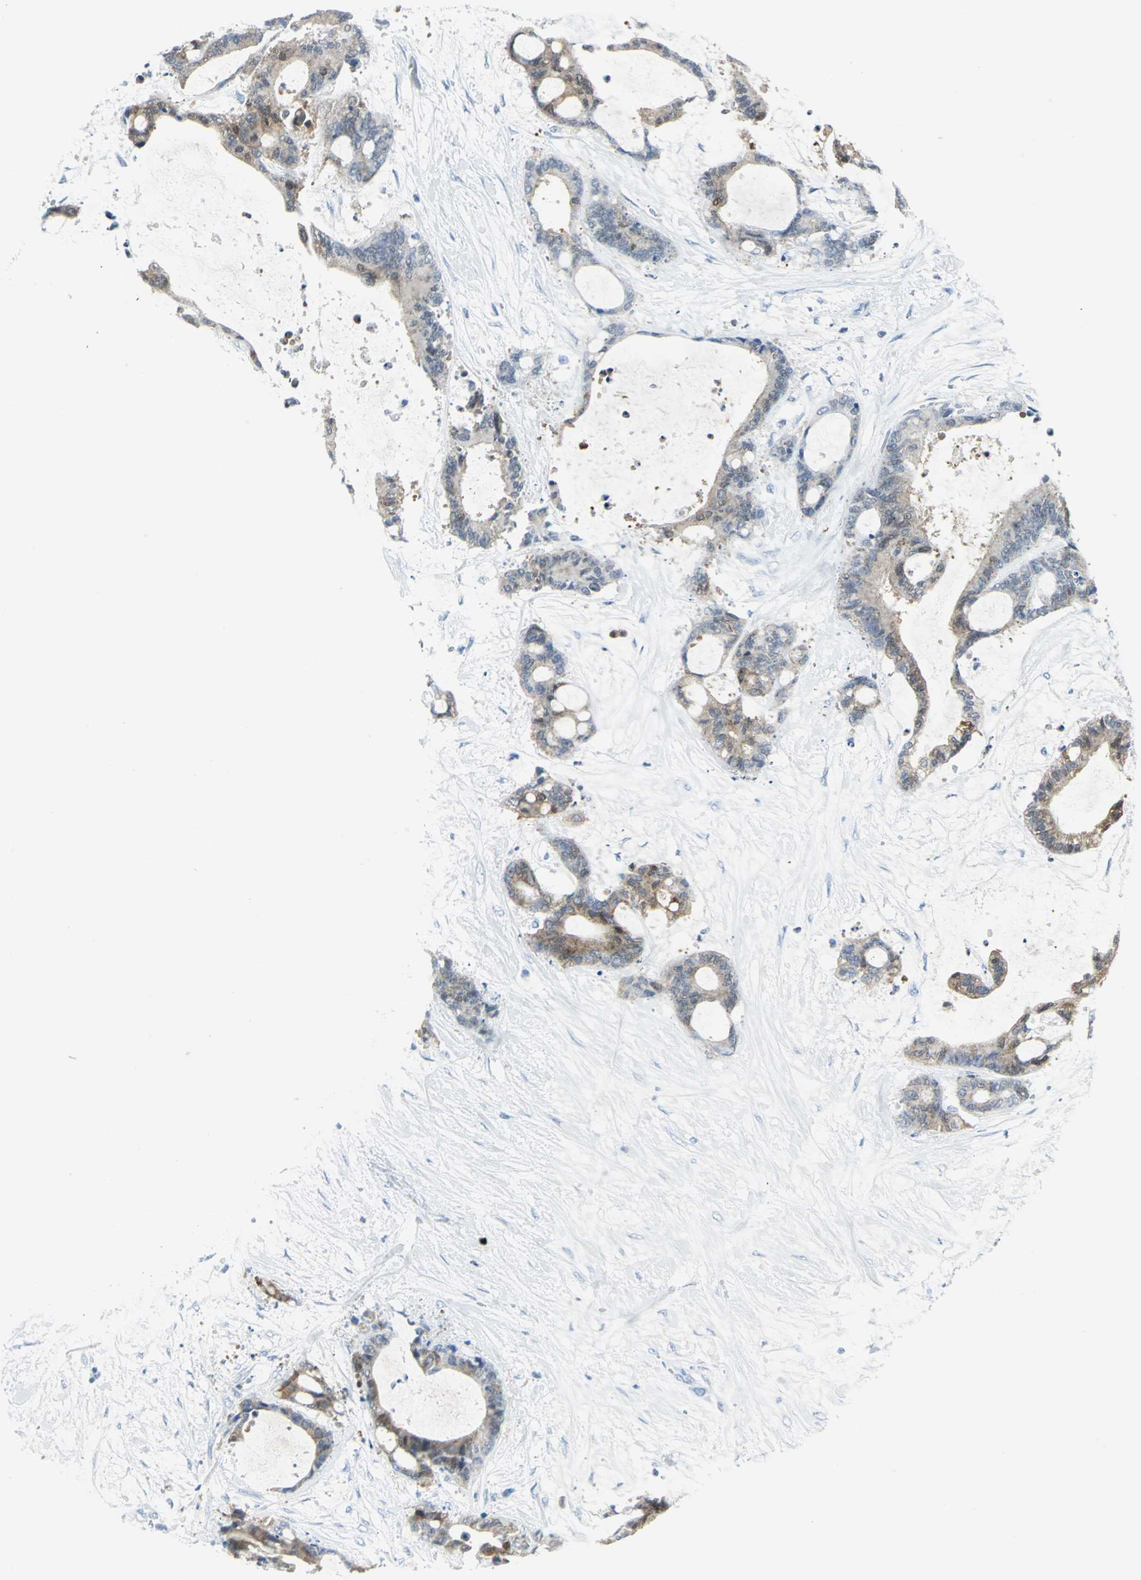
{"staining": {"intensity": "weak", "quantity": "25%-75%", "location": "cytoplasmic/membranous"}, "tissue": "liver cancer", "cell_type": "Tumor cells", "image_type": "cancer", "snomed": [{"axis": "morphology", "description": "Cholangiocarcinoma"}, {"axis": "topography", "description": "Liver"}], "caption": "This photomicrograph shows IHC staining of cholangiocarcinoma (liver), with low weak cytoplasmic/membranous positivity in about 25%-75% of tumor cells.", "gene": "SFN", "patient": {"sex": "female", "age": 73}}